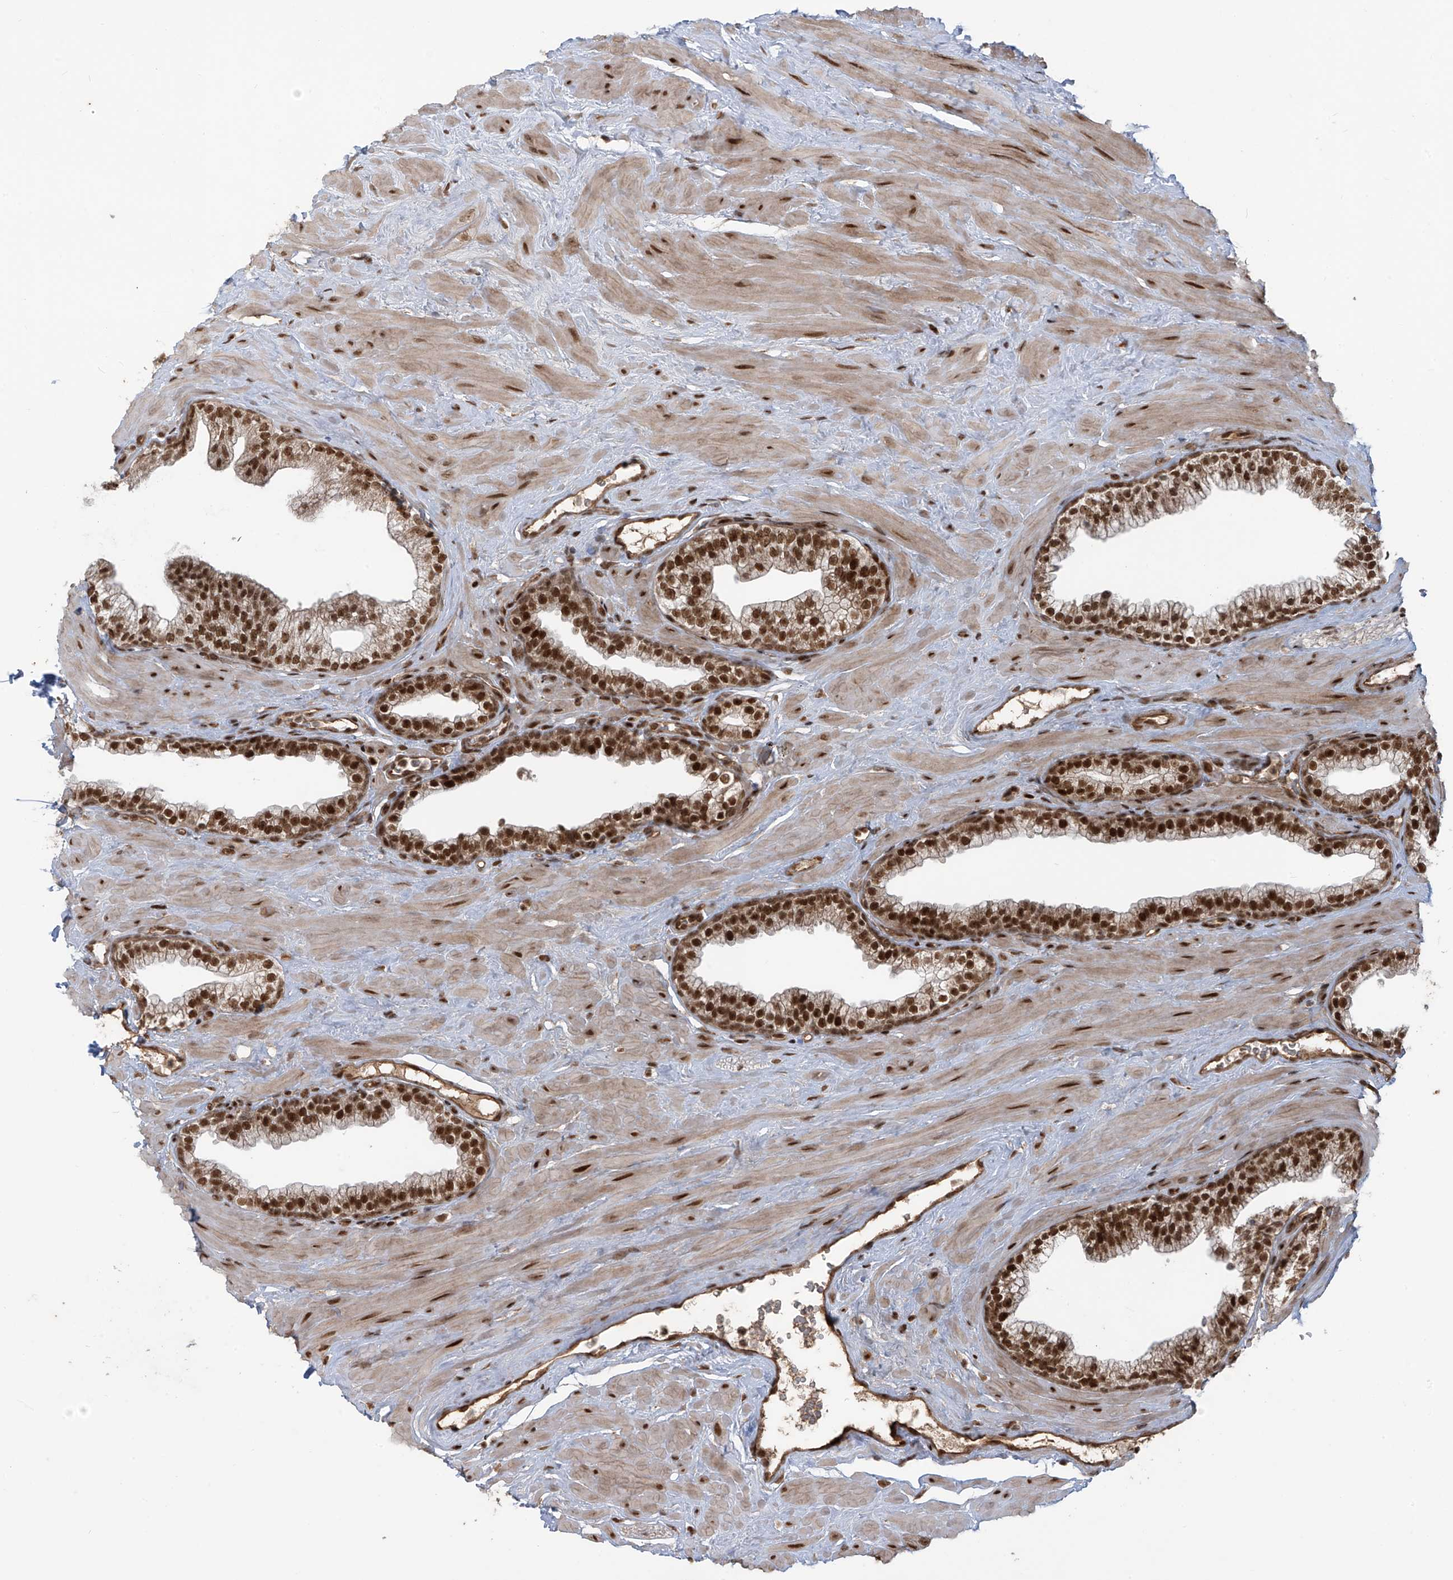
{"staining": {"intensity": "strong", "quantity": ">75%", "location": "nuclear"}, "tissue": "prostate", "cell_type": "Glandular cells", "image_type": "normal", "snomed": [{"axis": "morphology", "description": "Normal tissue, NOS"}, {"axis": "morphology", "description": "Urothelial carcinoma, Low grade"}, {"axis": "topography", "description": "Urinary bladder"}, {"axis": "topography", "description": "Prostate"}], "caption": "Immunohistochemical staining of normal prostate reveals >75% levels of strong nuclear protein staining in approximately >75% of glandular cells.", "gene": "ARHGEF3", "patient": {"sex": "male", "age": 60}}